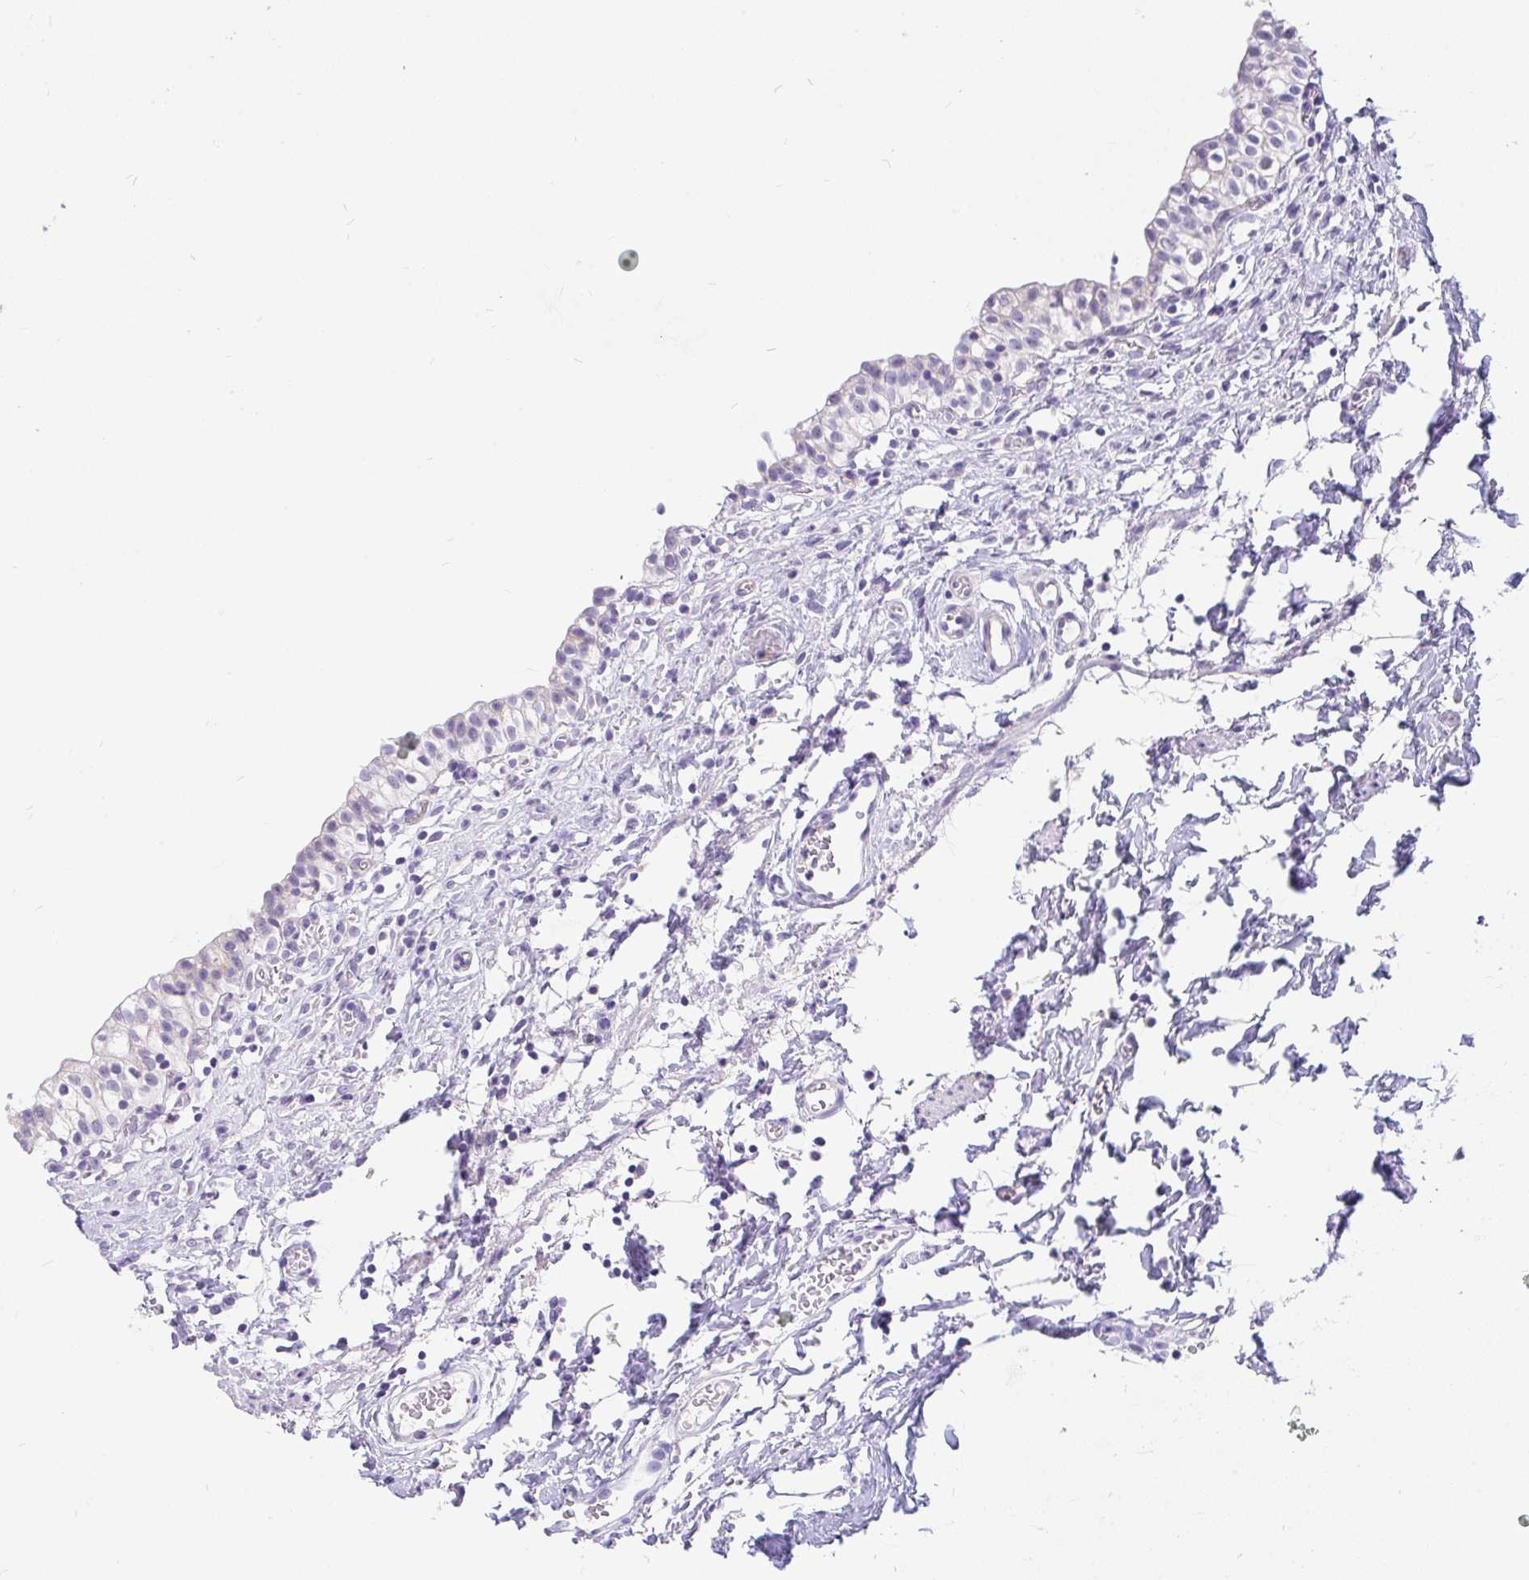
{"staining": {"intensity": "moderate", "quantity": "<25%", "location": "cytoplasmic/membranous"}, "tissue": "urinary bladder", "cell_type": "Urothelial cells", "image_type": "normal", "snomed": [{"axis": "morphology", "description": "Normal tissue, NOS"}, {"axis": "topography", "description": "Urinary bladder"}, {"axis": "topography", "description": "Peripheral nerve tissue"}], "caption": "Protein analysis of normal urinary bladder exhibits moderate cytoplasmic/membranous expression in about <25% of urothelial cells. Using DAB (3,3'-diaminobenzidine) (brown) and hematoxylin (blue) stains, captured at high magnification using brightfield microscopy.", "gene": "INTS5", "patient": {"sex": "male", "age": 55}}